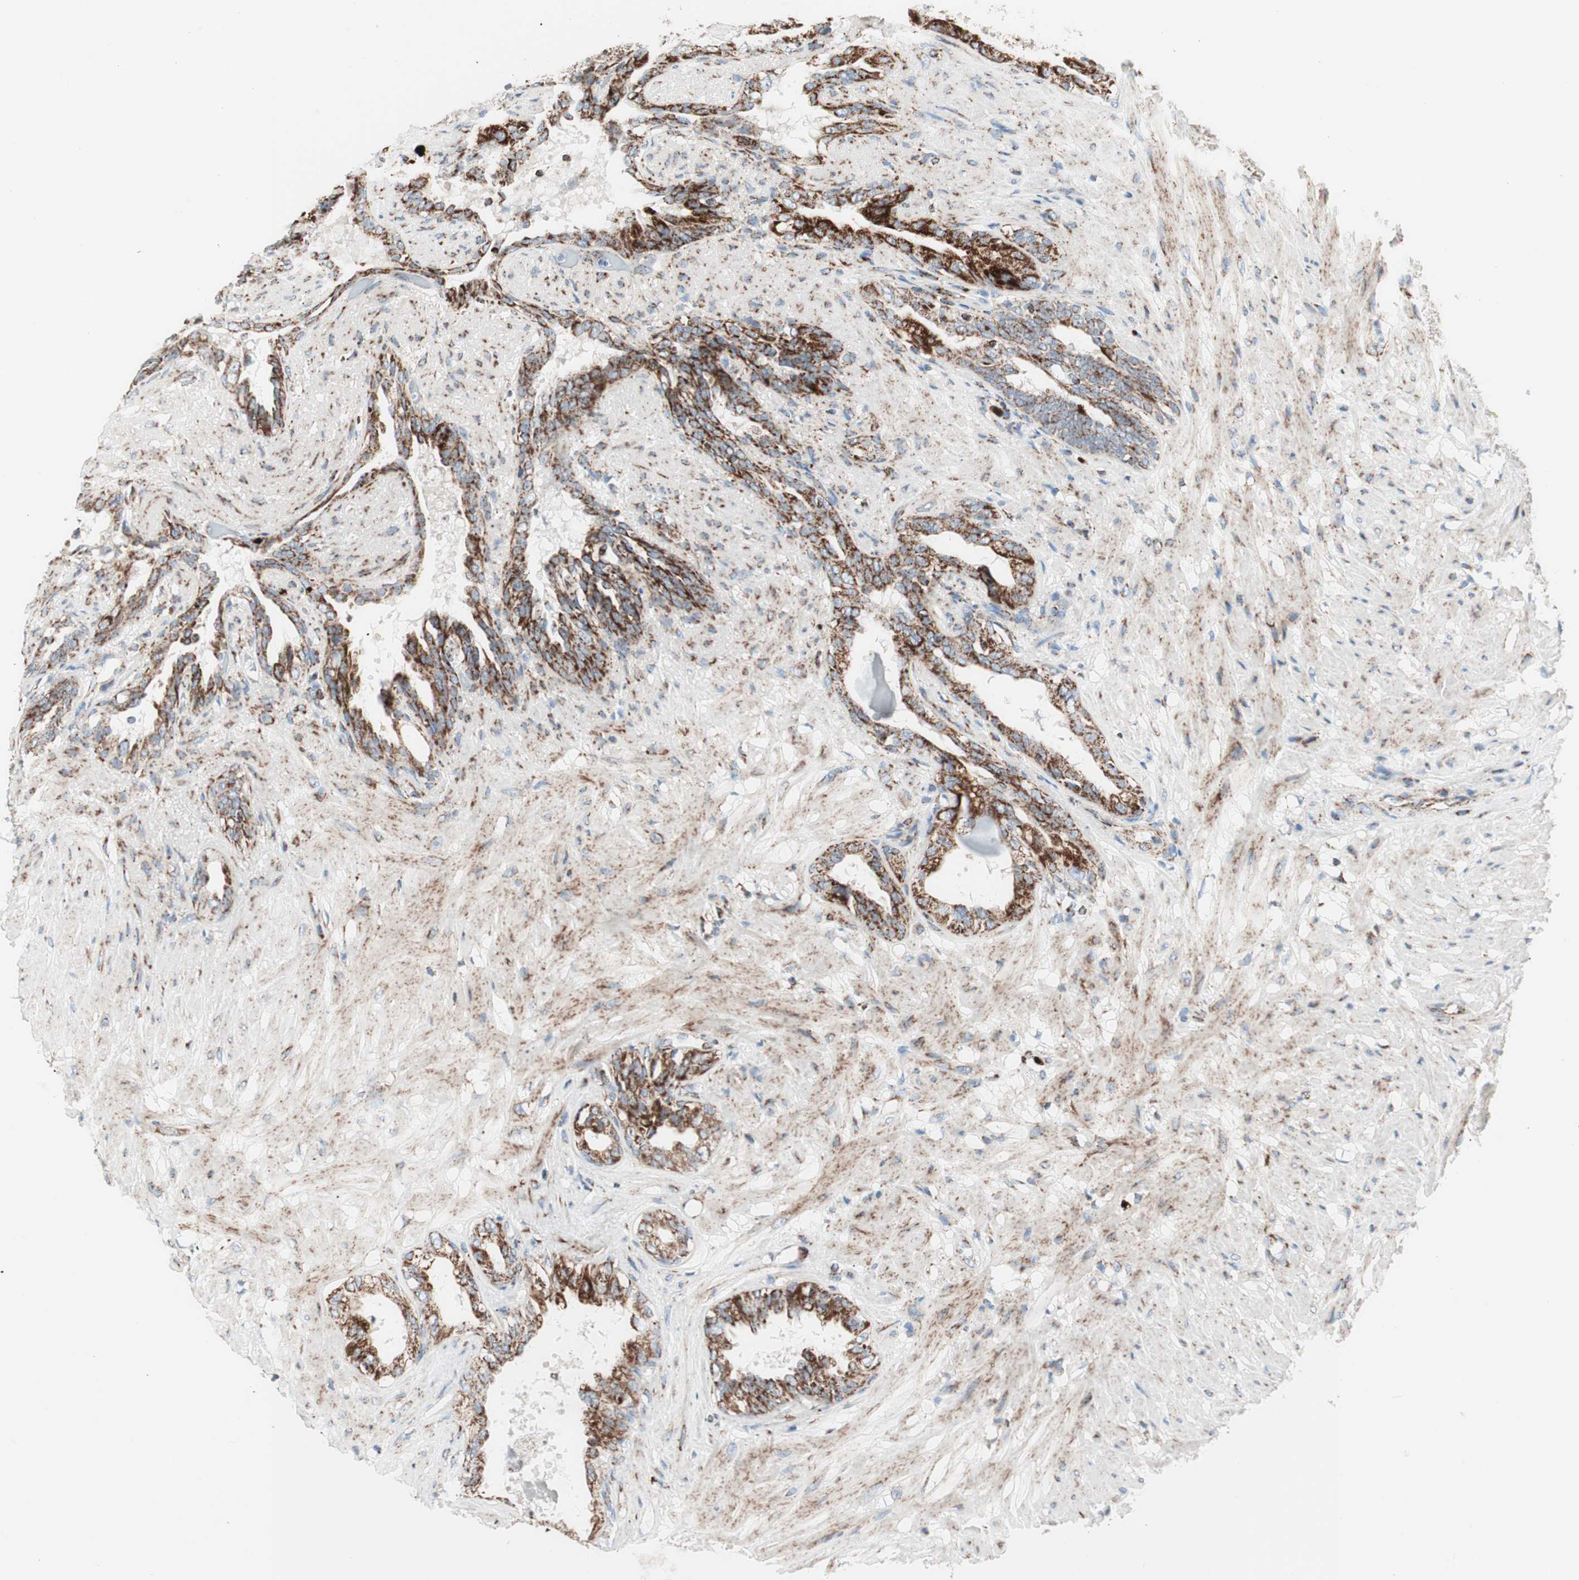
{"staining": {"intensity": "strong", "quantity": ">75%", "location": "cytoplasmic/membranous"}, "tissue": "seminal vesicle", "cell_type": "Glandular cells", "image_type": "normal", "snomed": [{"axis": "morphology", "description": "Normal tissue, NOS"}, {"axis": "topography", "description": "Seminal veicle"}], "caption": "Seminal vesicle stained with a brown dye shows strong cytoplasmic/membranous positive expression in about >75% of glandular cells.", "gene": "TOMM20", "patient": {"sex": "male", "age": 61}}